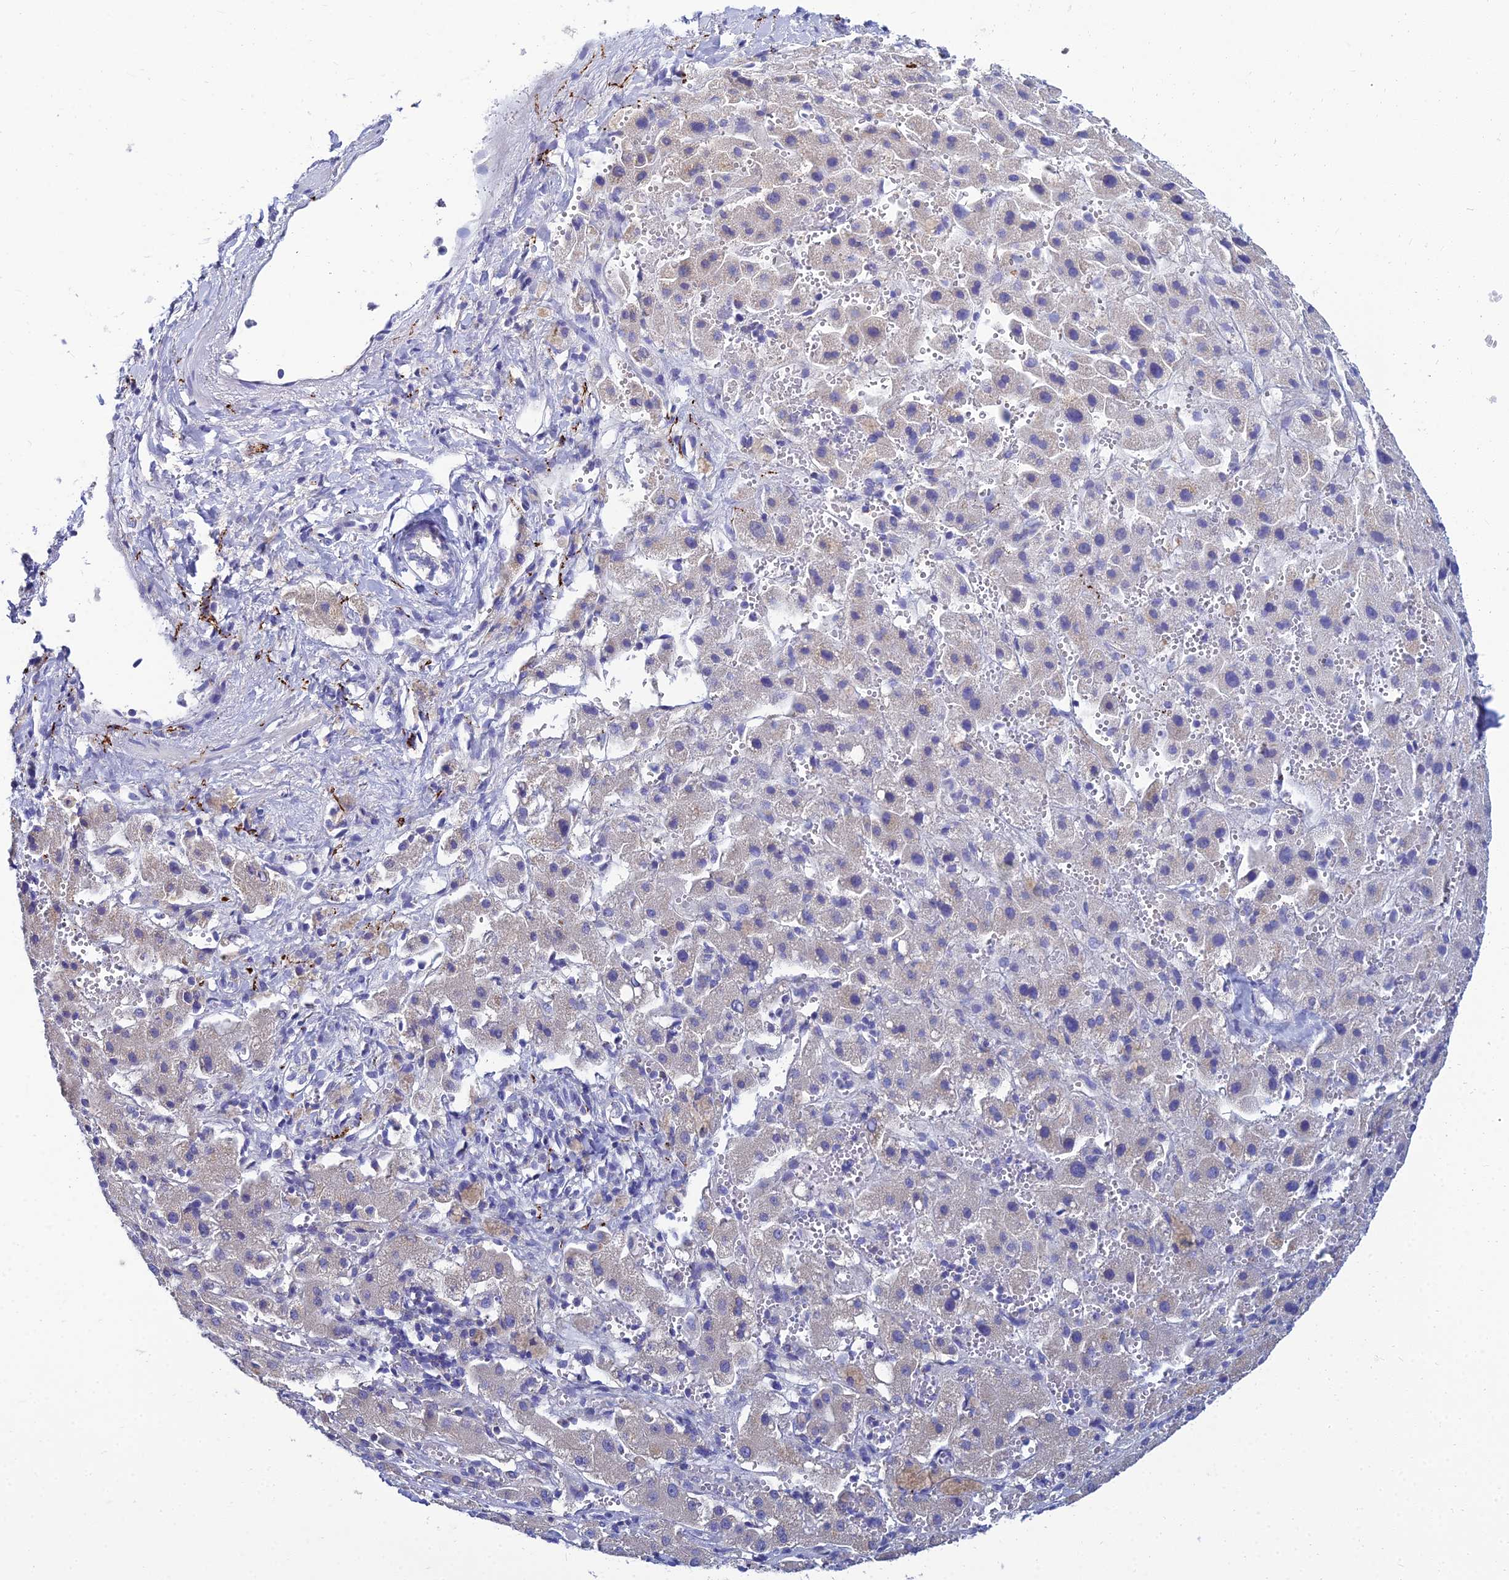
{"staining": {"intensity": "weak", "quantity": "<25%", "location": "cytoplasmic/membranous"}, "tissue": "liver cancer", "cell_type": "Tumor cells", "image_type": "cancer", "snomed": [{"axis": "morphology", "description": "Carcinoma, Hepatocellular, NOS"}, {"axis": "topography", "description": "Liver"}], "caption": "Immunohistochemical staining of liver hepatocellular carcinoma demonstrates no significant expression in tumor cells.", "gene": "NPY", "patient": {"sex": "female", "age": 58}}